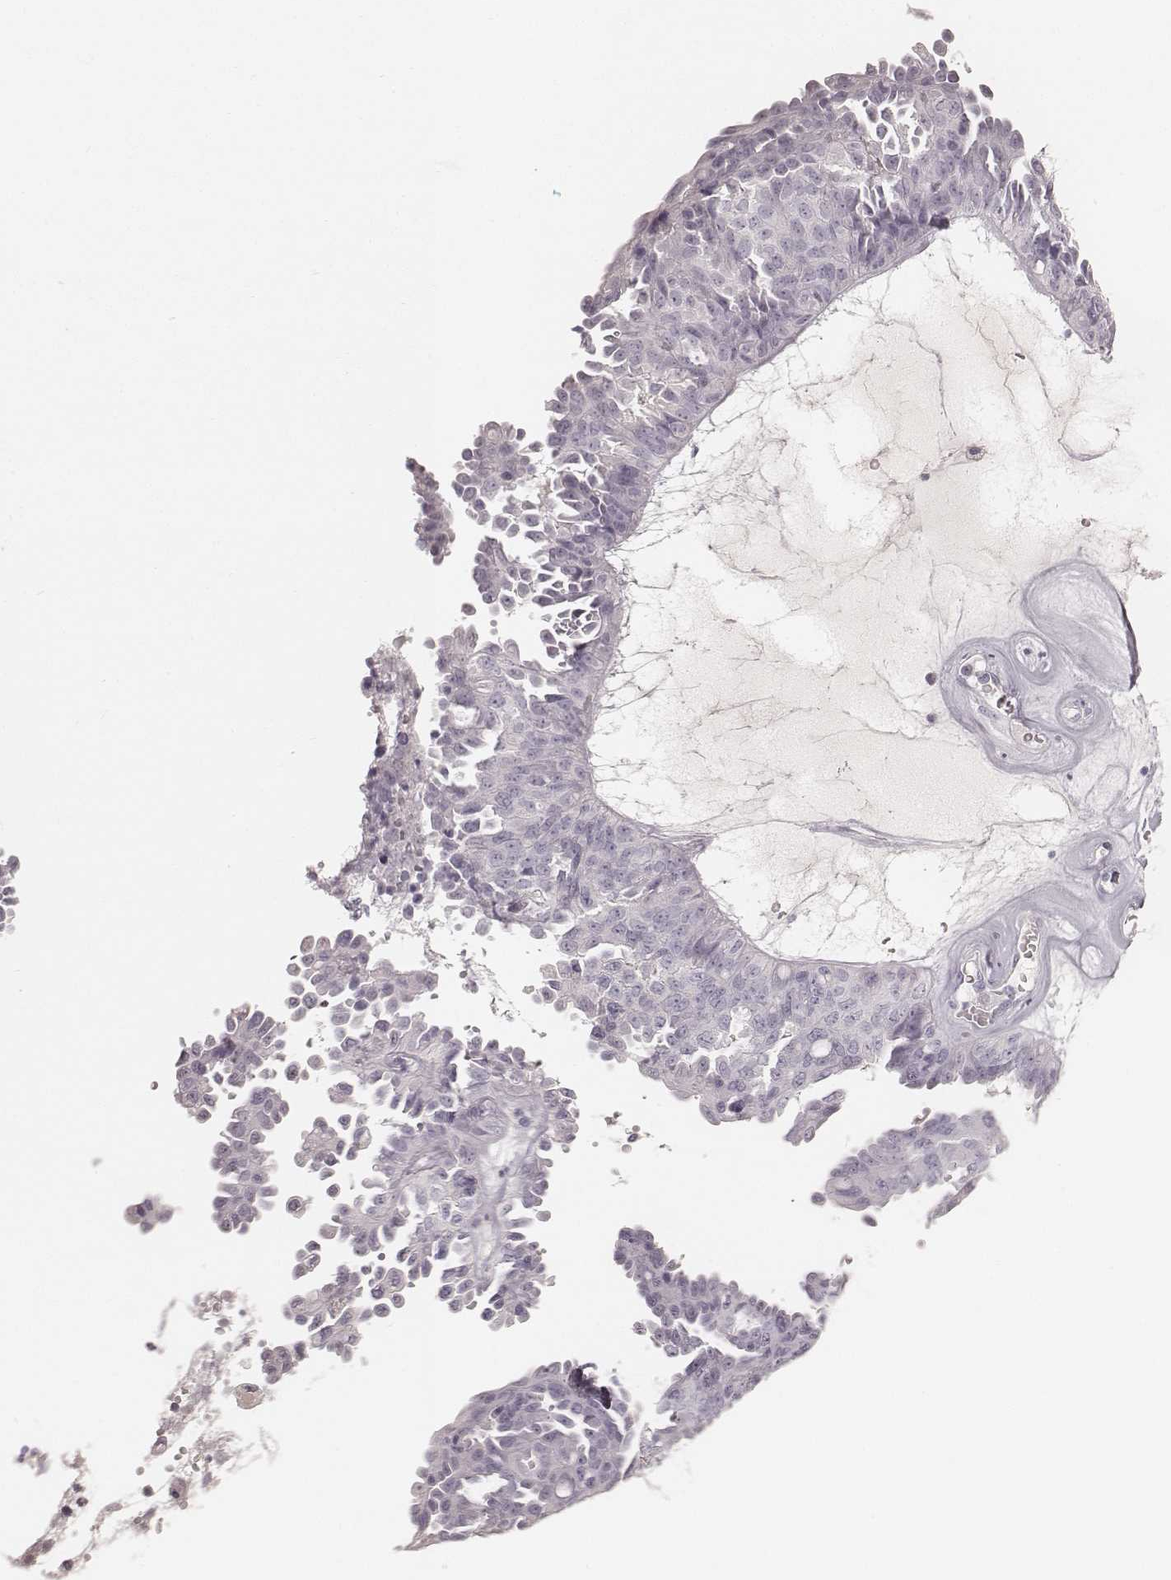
{"staining": {"intensity": "negative", "quantity": "none", "location": "none"}, "tissue": "ovarian cancer", "cell_type": "Tumor cells", "image_type": "cancer", "snomed": [{"axis": "morphology", "description": "Cystadenocarcinoma, serous, NOS"}, {"axis": "topography", "description": "Ovary"}], "caption": "Tumor cells are negative for protein expression in human ovarian cancer (serous cystadenocarcinoma).", "gene": "KRT26", "patient": {"sex": "female", "age": 71}}